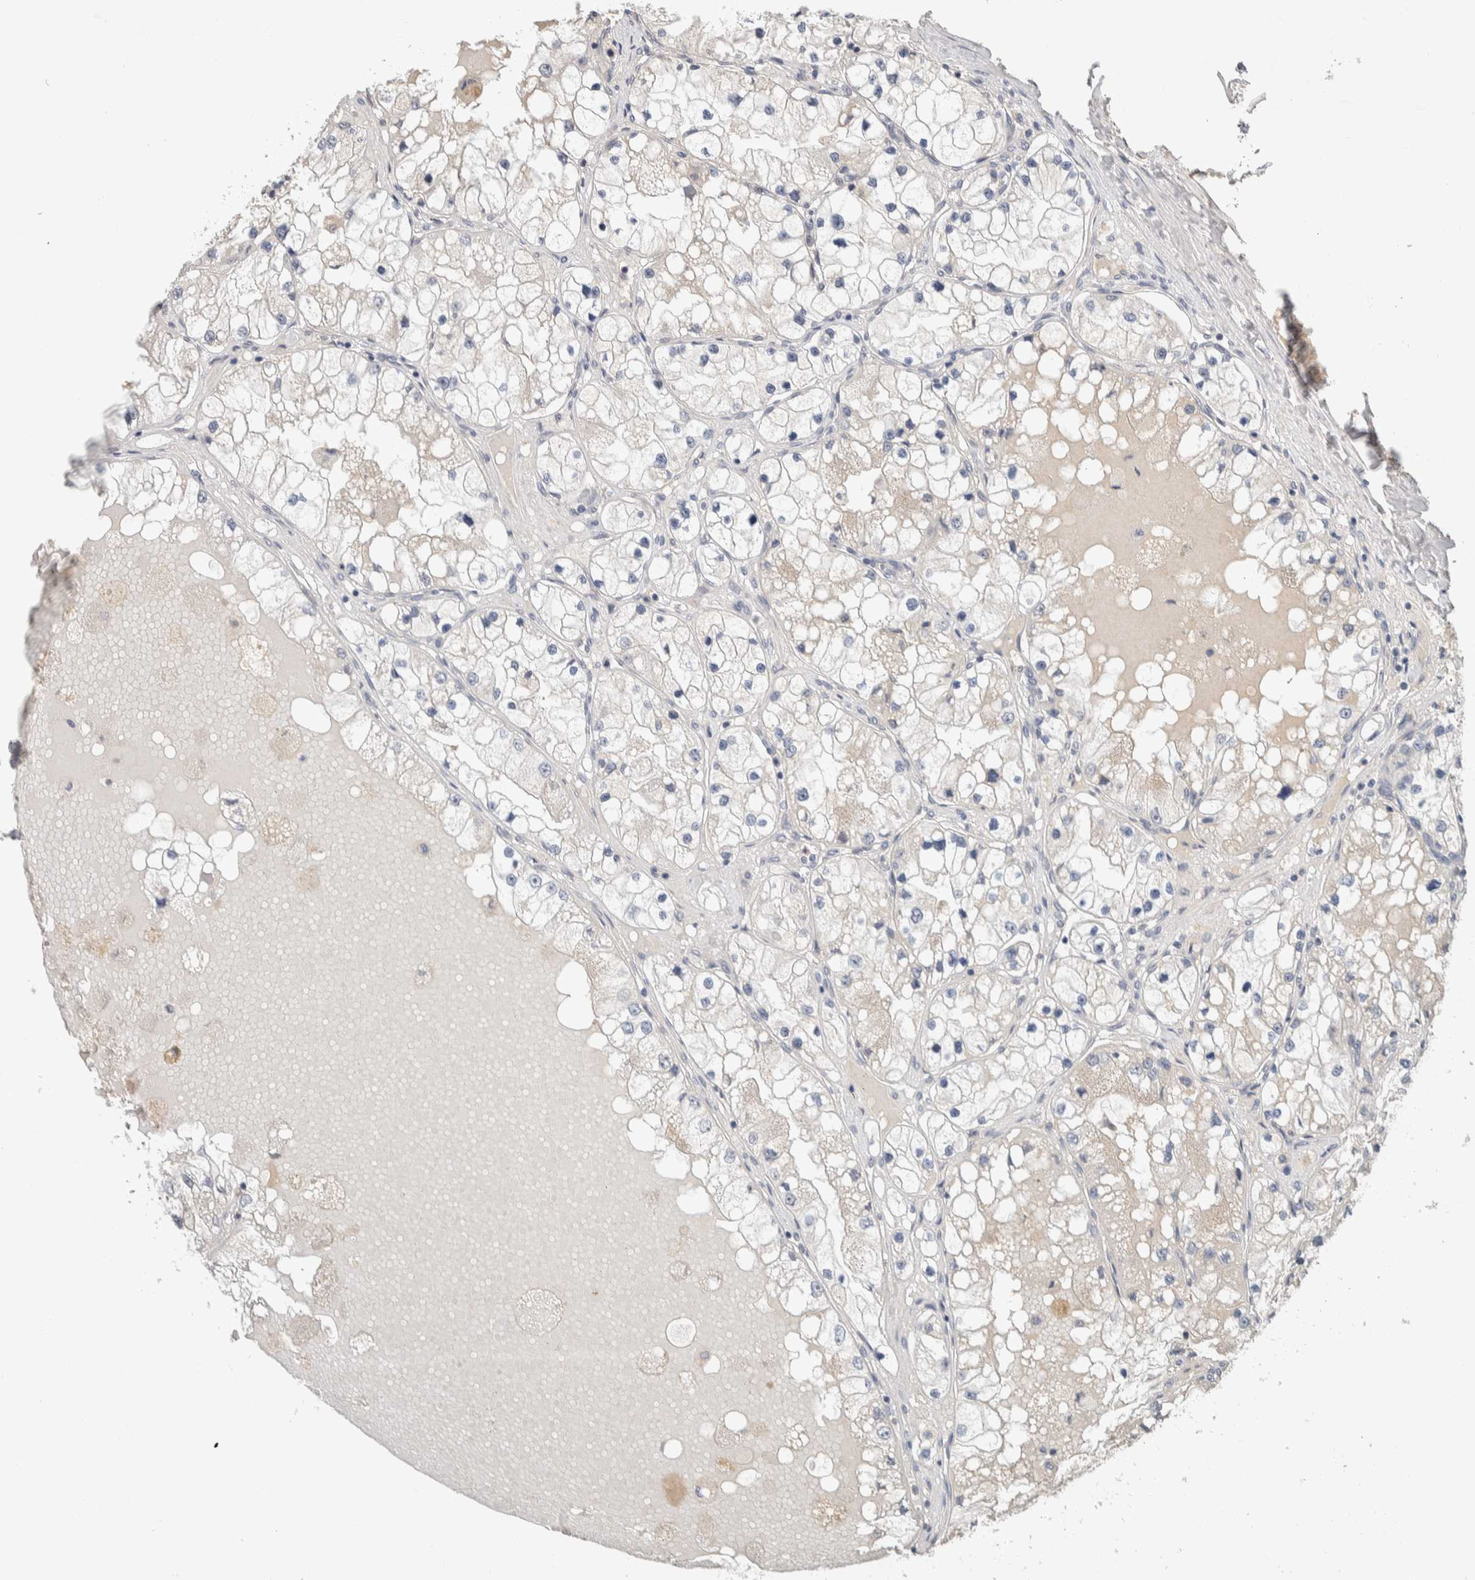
{"staining": {"intensity": "negative", "quantity": "none", "location": "none"}, "tissue": "renal cancer", "cell_type": "Tumor cells", "image_type": "cancer", "snomed": [{"axis": "morphology", "description": "Adenocarcinoma, NOS"}, {"axis": "topography", "description": "Kidney"}], "caption": "Immunohistochemistry (IHC) of human renal adenocarcinoma exhibits no staining in tumor cells.", "gene": "CYSRT1", "patient": {"sex": "male", "age": 68}}